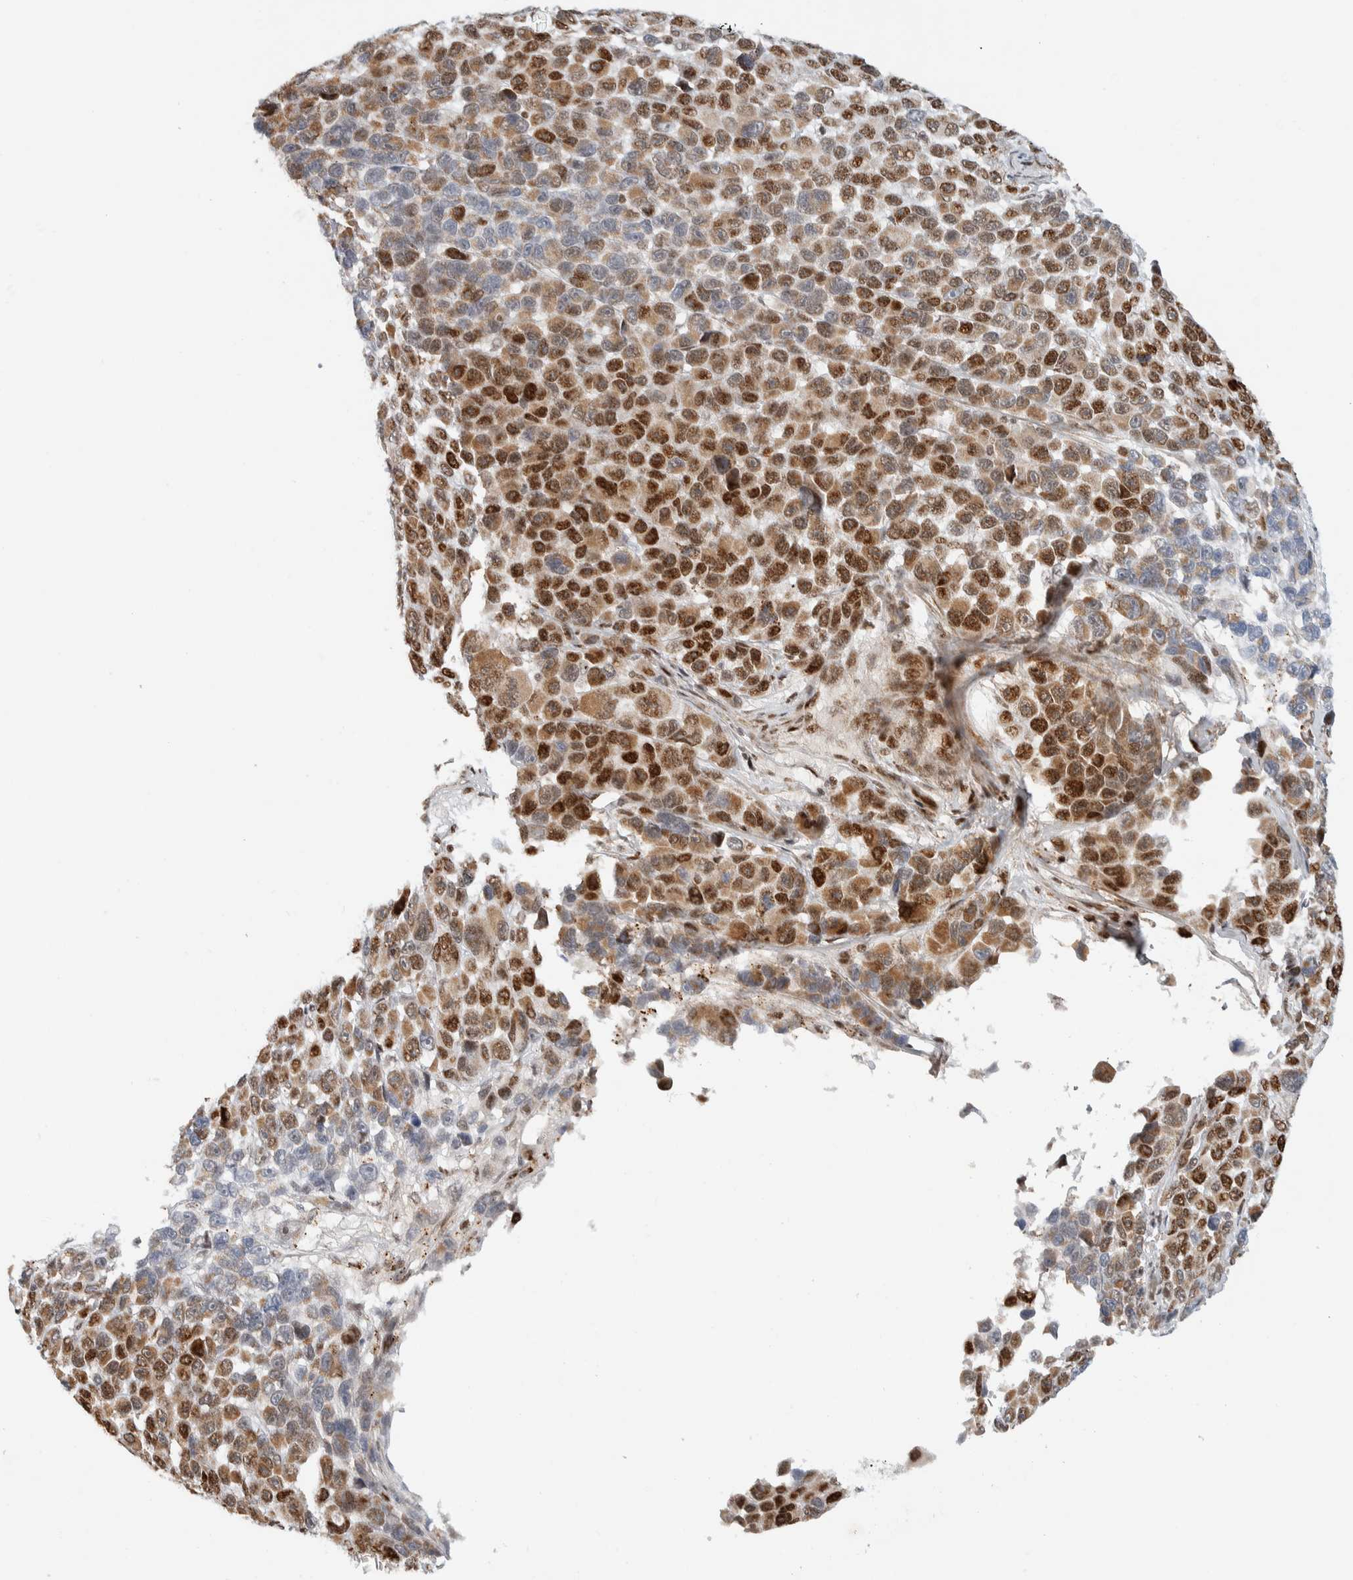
{"staining": {"intensity": "strong", "quantity": "25%-75%", "location": "cytoplasmic/membranous,nuclear"}, "tissue": "melanoma", "cell_type": "Tumor cells", "image_type": "cancer", "snomed": [{"axis": "morphology", "description": "Malignant melanoma, NOS"}, {"axis": "topography", "description": "Skin"}], "caption": "Melanoma stained with a protein marker demonstrates strong staining in tumor cells.", "gene": "TSPAN32", "patient": {"sex": "male", "age": 53}}